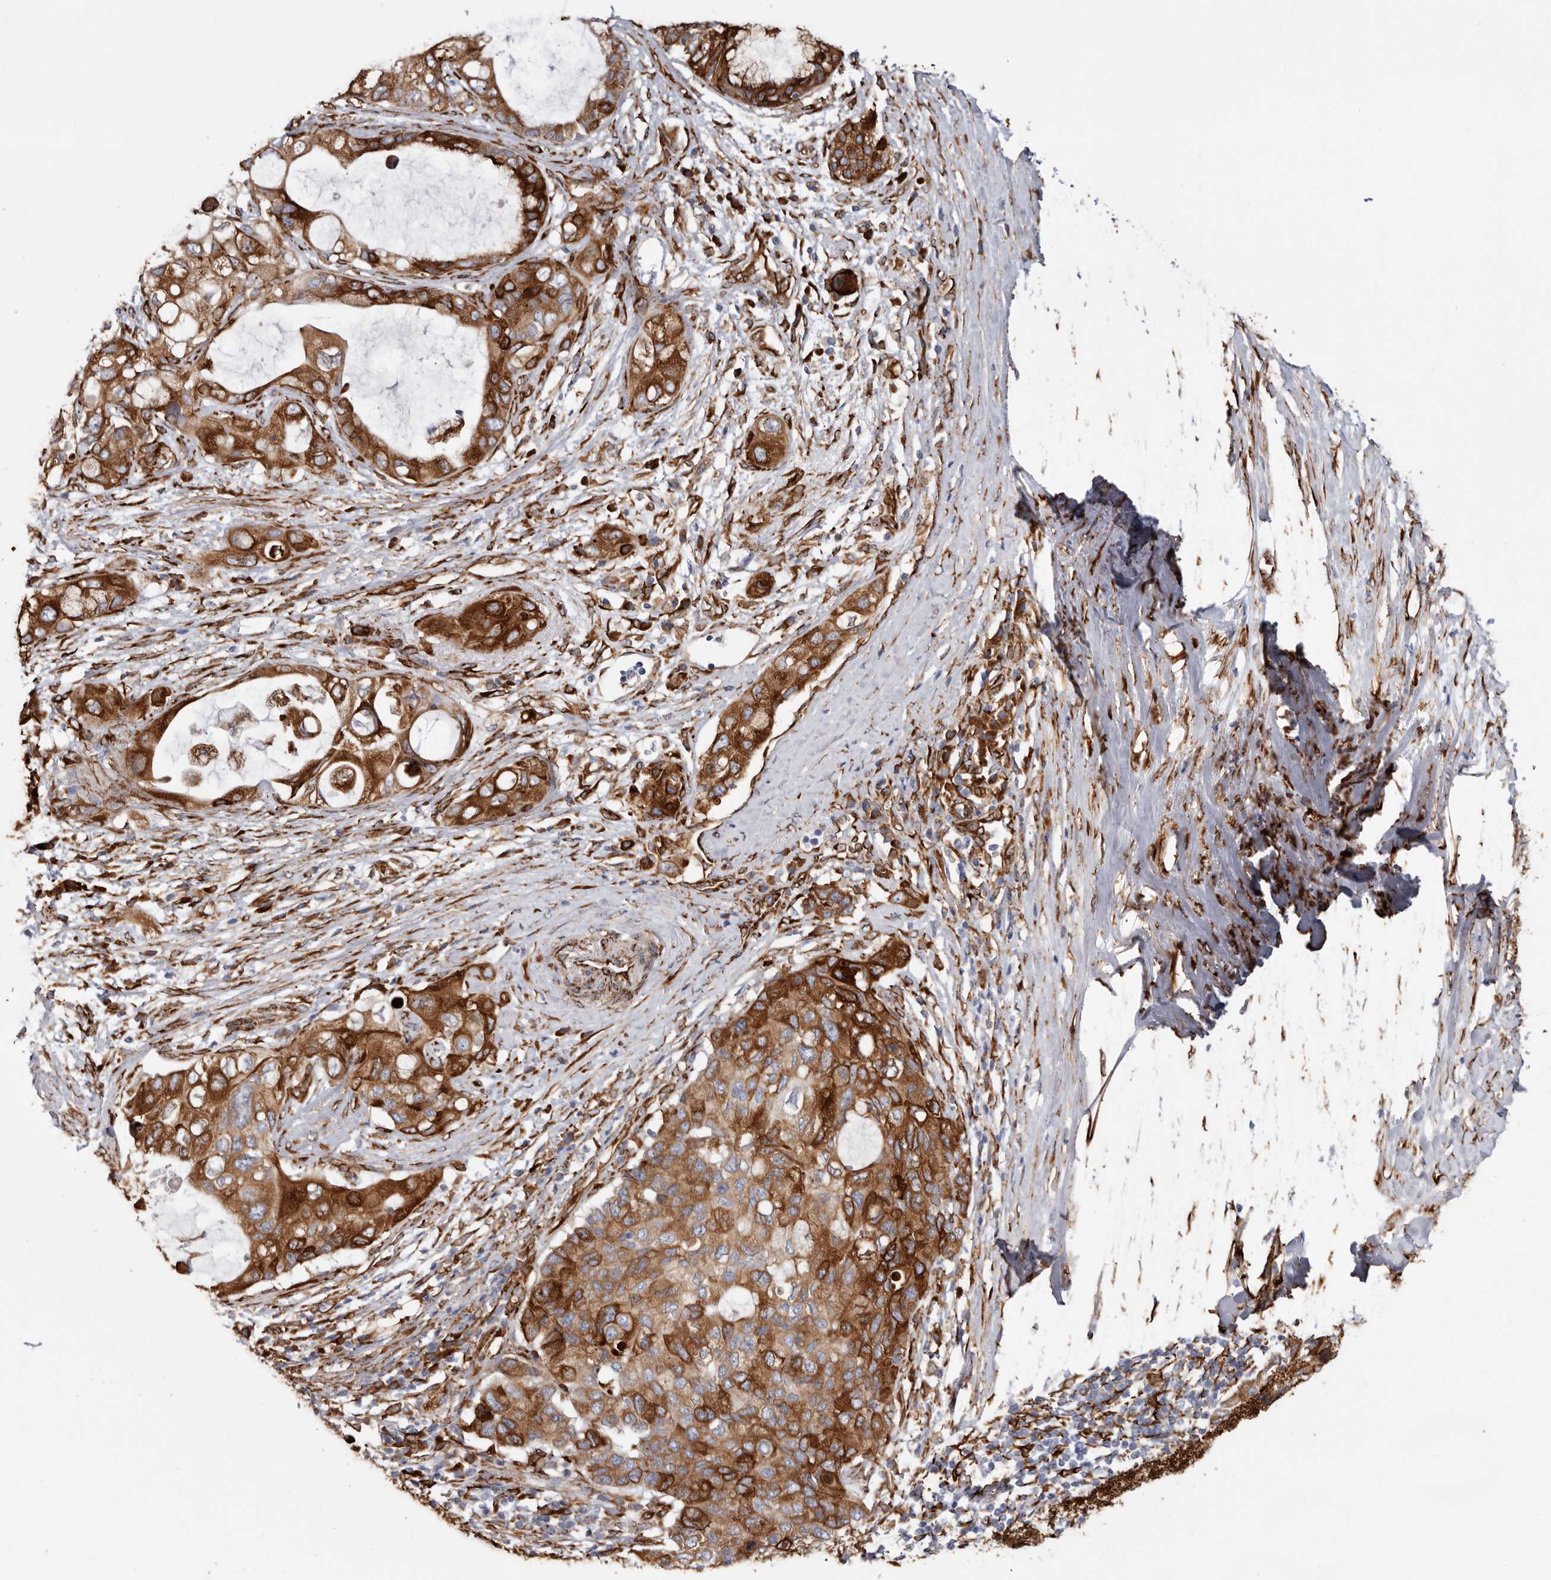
{"staining": {"intensity": "strong", "quantity": ">75%", "location": "cytoplasmic/membranous"}, "tissue": "pancreatic cancer", "cell_type": "Tumor cells", "image_type": "cancer", "snomed": [{"axis": "morphology", "description": "Adenocarcinoma, NOS"}, {"axis": "topography", "description": "Pancreas"}], "caption": "Brown immunohistochemical staining in pancreatic cancer (adenocarcinoma) demonstrates strong cytoplasmic/membranous staining in approximately >75% of tumor cells.", "gene": "SEMA3E", "patient": {"sex": "female", "age": 56}}